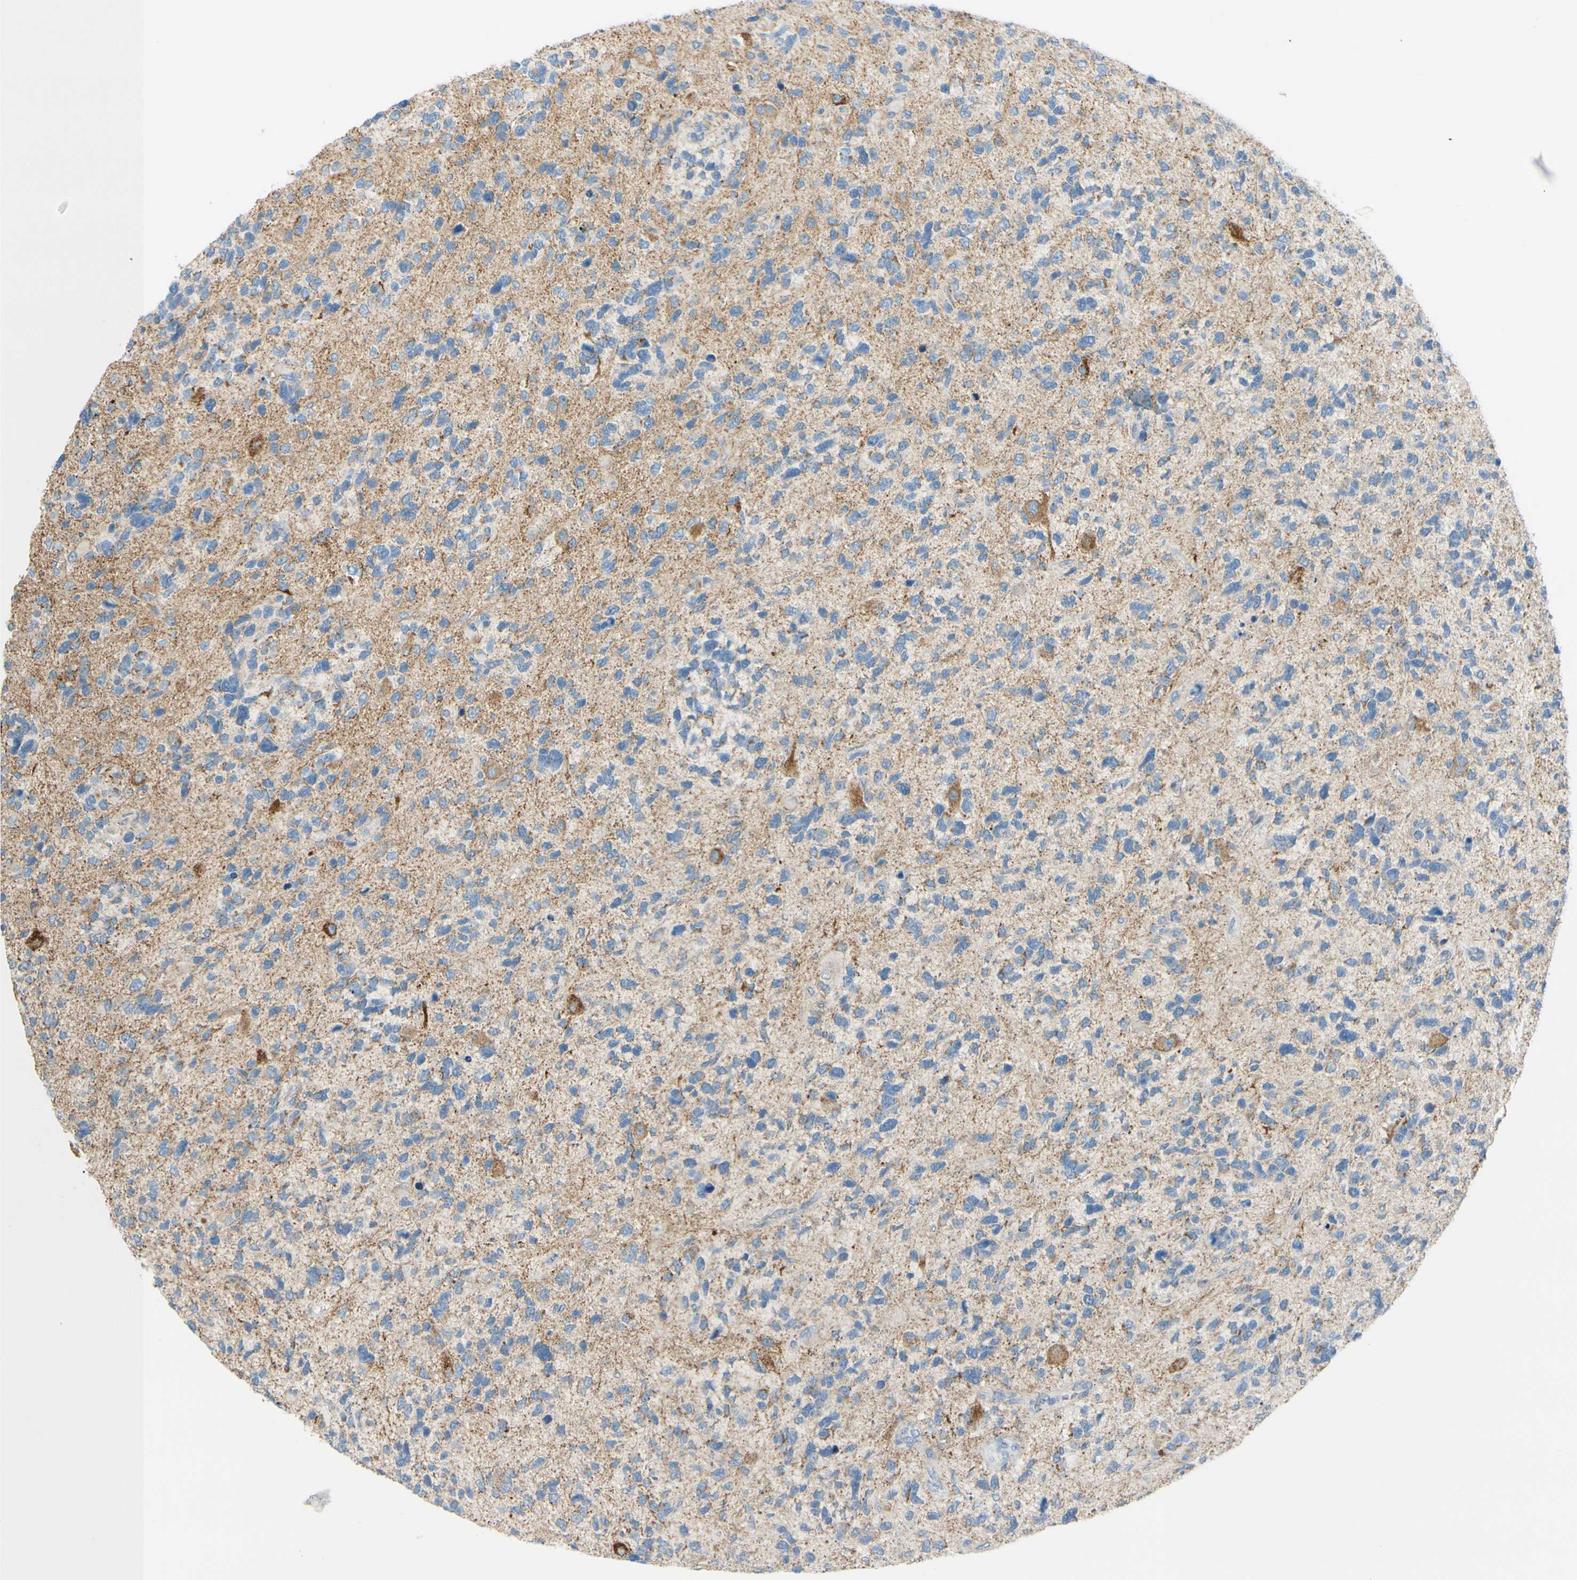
{"staining": {"intensity": "moderate", "quantity": "<25%", "location": "cytoplasmic/membranous"}, "tissue": "glioma", "cell_type": "Tumor cells", "image_type": "cancer", "snomed": [{"axis": "morphology", "description": "Glioma, malignant, High grade"}, {"axis": "topography", "description": "Brain"}], "caption": "The photomicrograph exhibits staining of glioma, revealing moderate cytoplasmic/membranous protein staining (brown color) within tumor cells.", "gene": "GALNT5", "patient": {"sex": "female", "age": 58}}